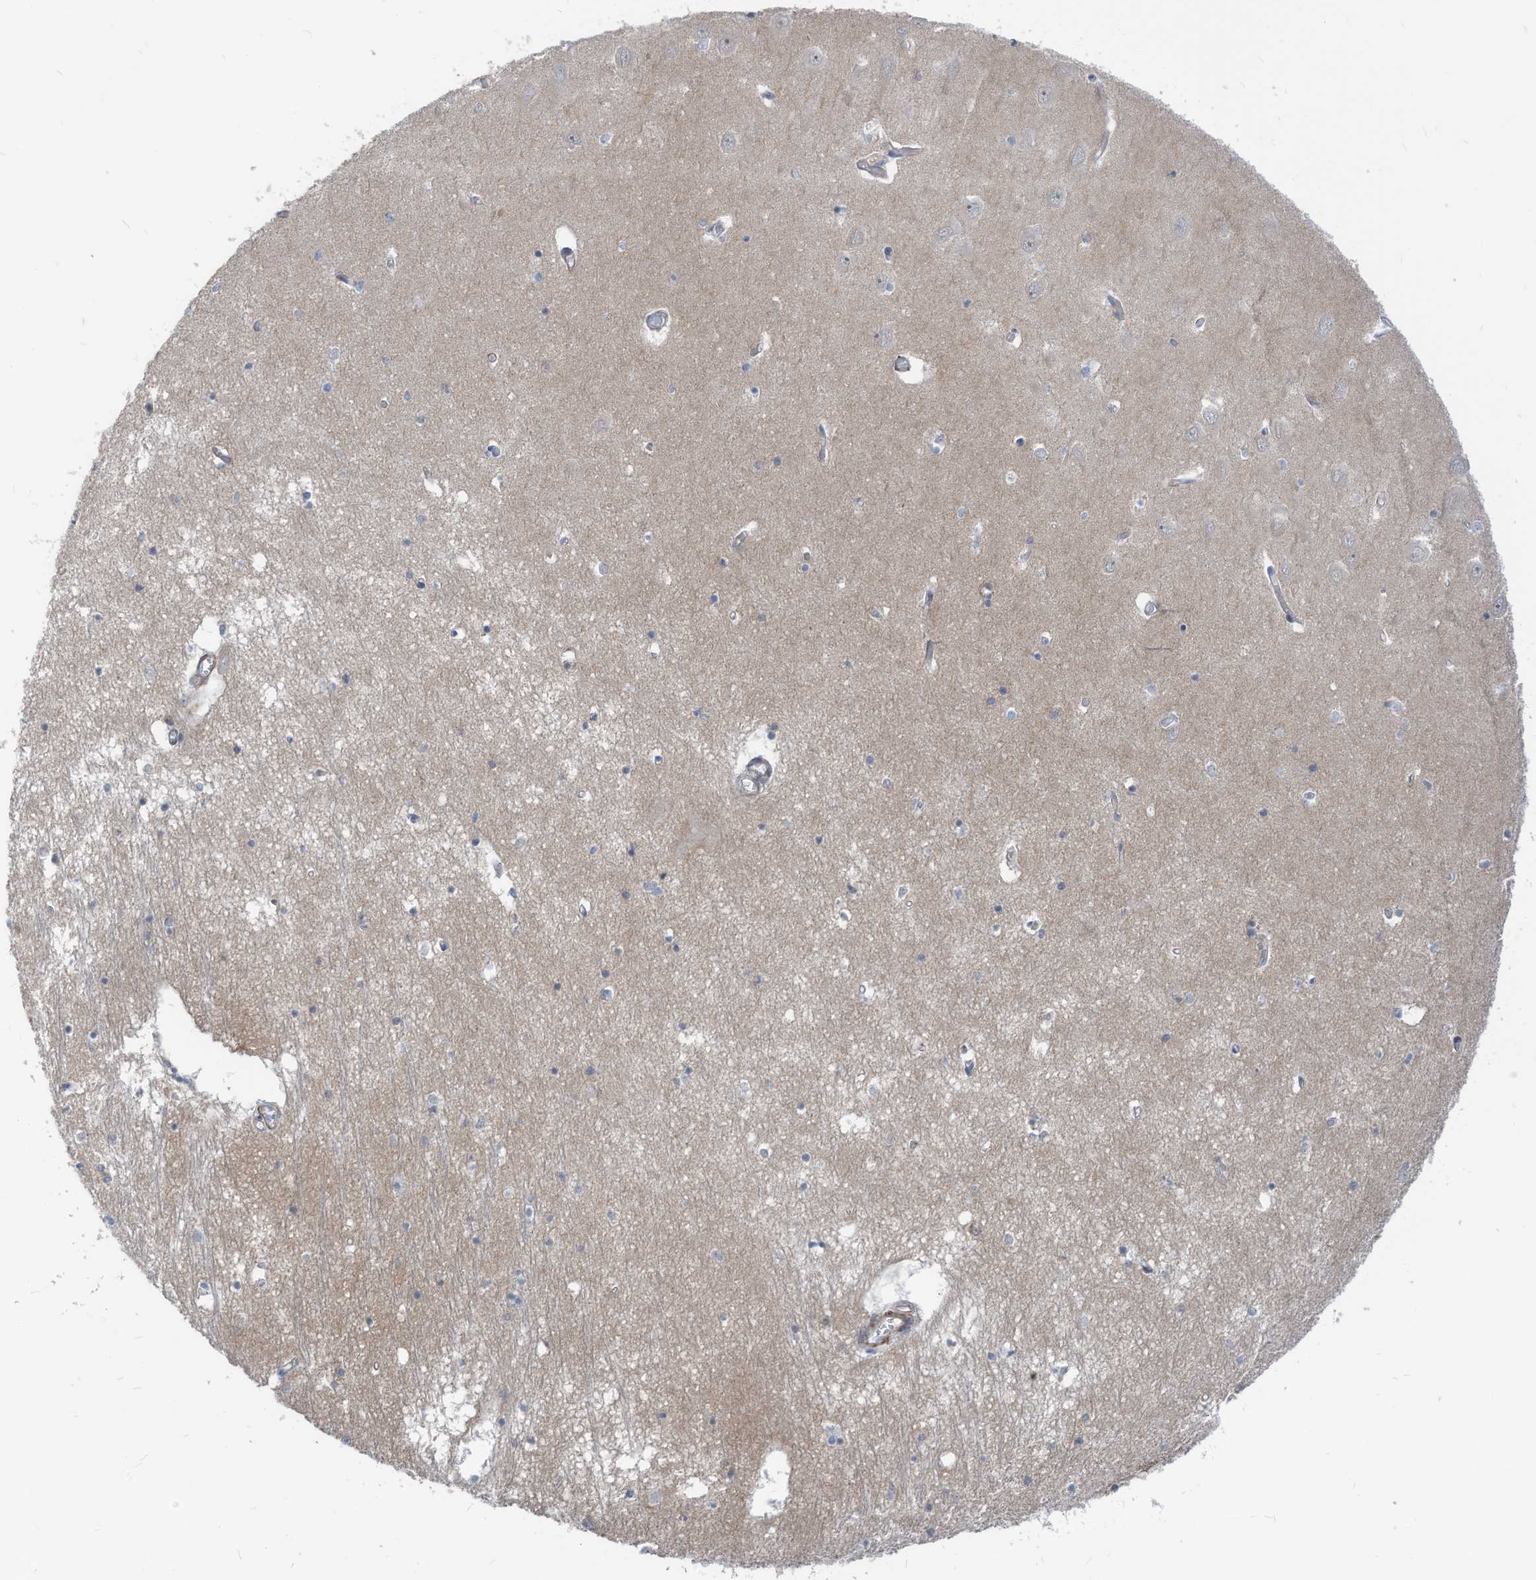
{"staining": {"intensity": "negative", "quantity": "none", "location": "none"}, "tissue": "hippocampus", "cell_type": "Glial cells", "image_type": "normal", "snomed": [{"axis": "morphology", "description": "Normal tissue, NOS"}, {"axis": "topography", "description": "Hippocampus"}], "caption": "Unremarkable hippocampus was stained to show a protein in brown. There is no significant positivity in glial cells. (Stains: DAB (3,3'-diaminobenzidine) immunohistochemistry (IHC) with hematoxylin counter stain, Microscopy: brightfield microscopy at high magnification).", "gene": "GPATCH3", "patient": {"sex": "male", "age": 70}}